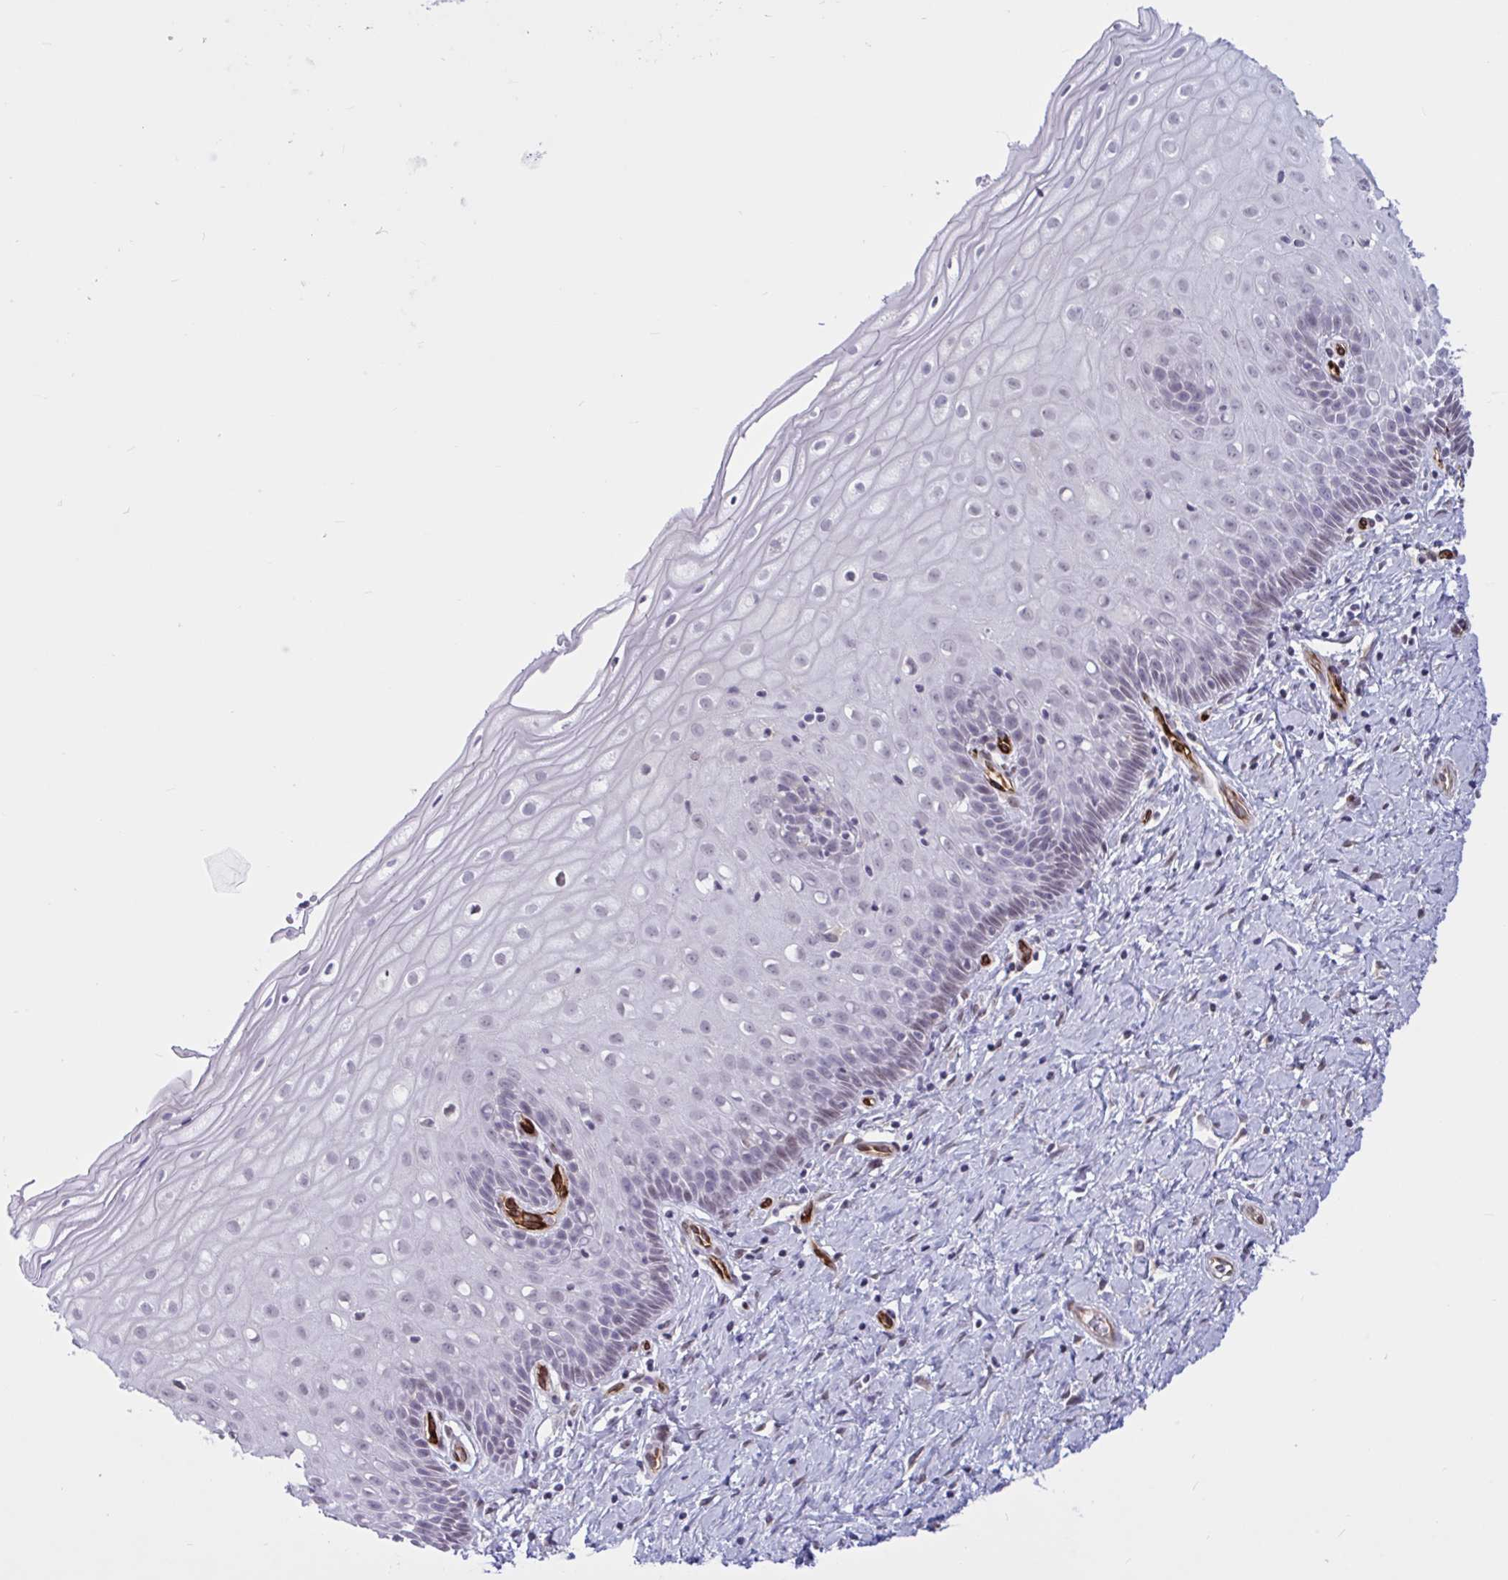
{"staining": {"intensity": "negative", "quantity": "none", "location": "none"}, "tissue": "cervix", "cell_type": "Glandular cells", "image_type": "normal", "snomed": [{"axis": "morphology", "description": "Normal tissue, NOS"}, {"axis": "topography", "description": "Cervix"}], "caption": "The histopathology image demonstrates no significant expression in glandular cells of cervix.", "gene": "EML1", "patient": {"sex": "female", "age": 37}}